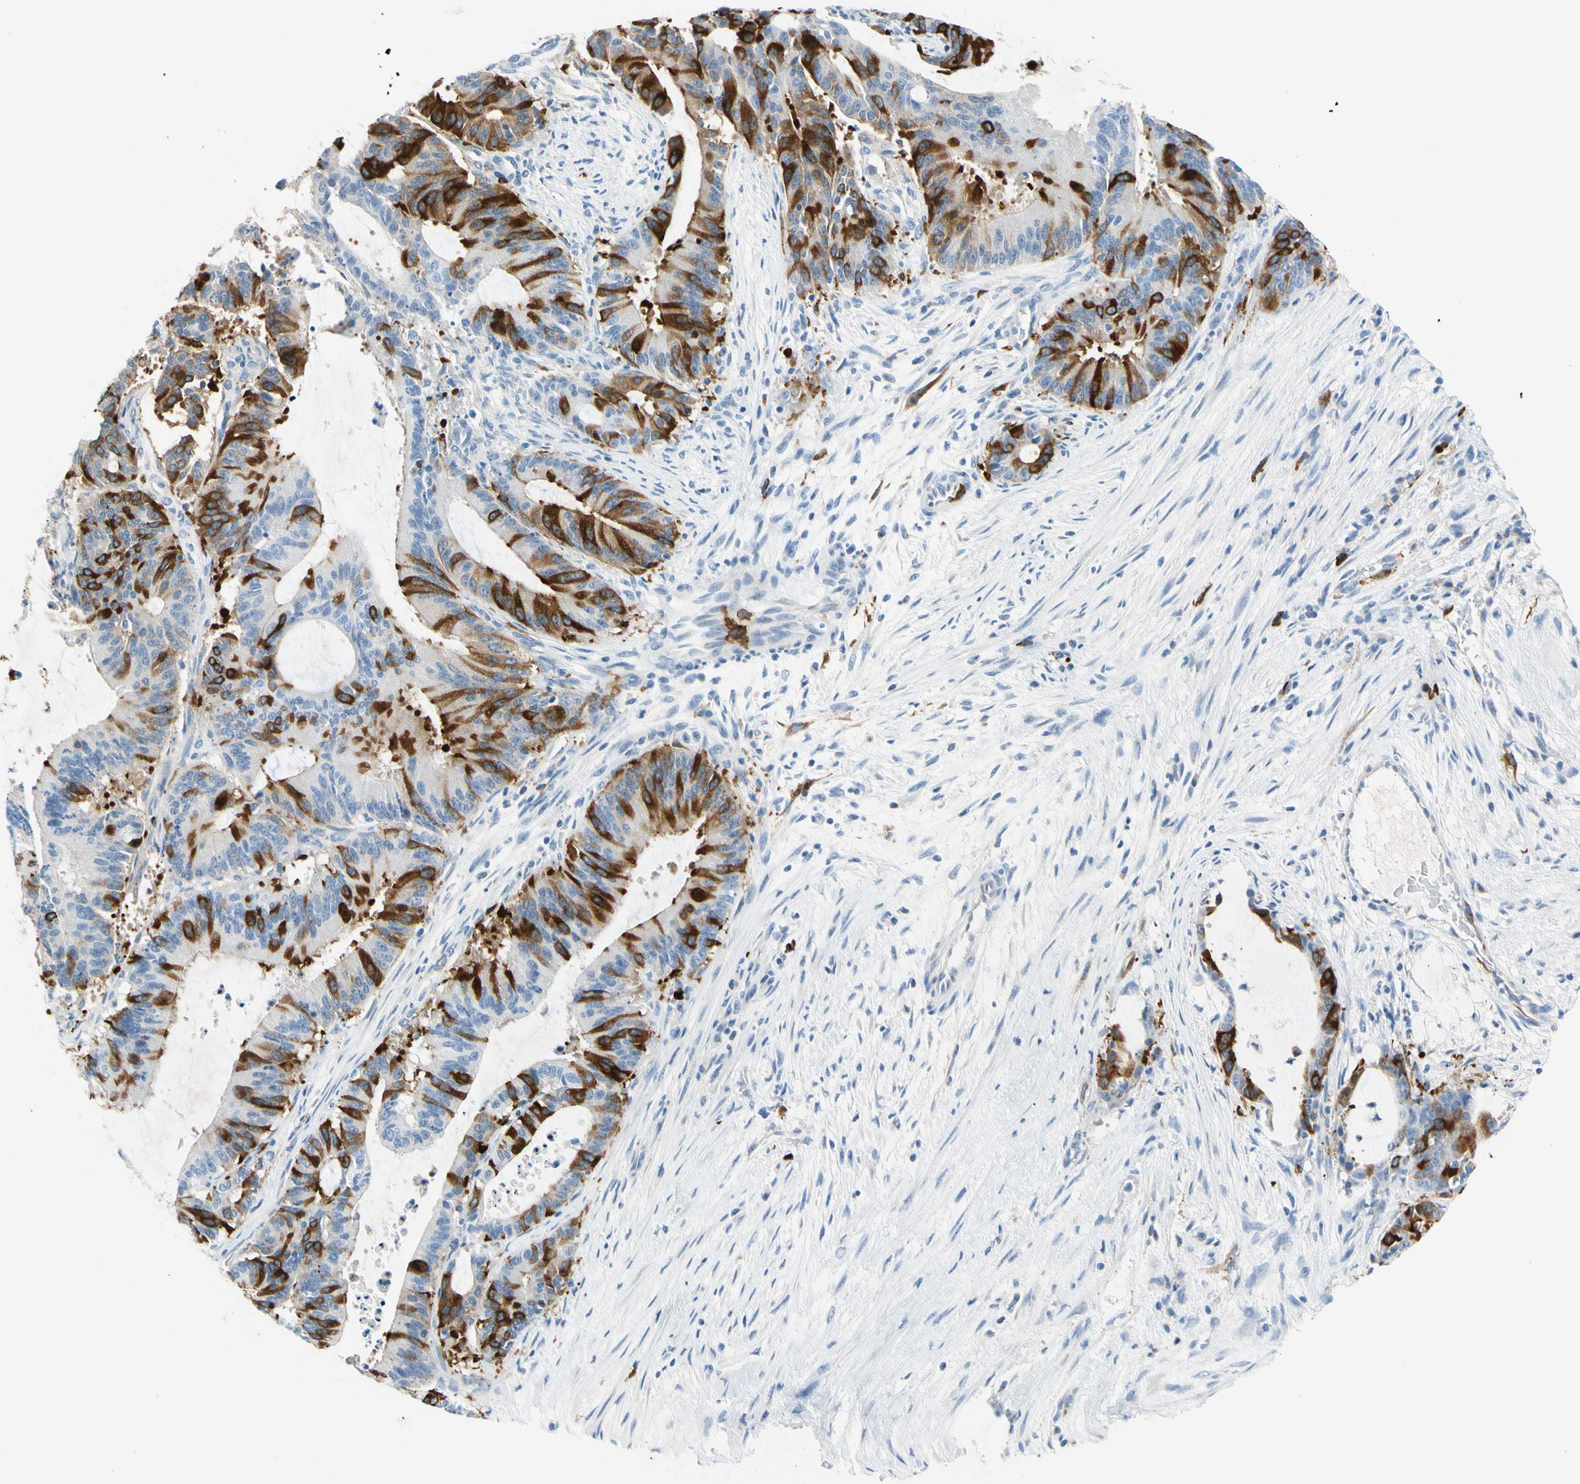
{"staining": {"intensity": "strong", "quantity": "25%-75%", "location": "cytoplasmic/membranous"}, "tissue": "liver cancer", "cell_type": "Tumor cells", "image_type": "cancer", "snomed": [{"axis": "morphology", "description": "Cholangiocarcinoma"}, {"axis": "topography", "description": "Liver"}], "caption": "Human liver cancer stained with a protein marker exhibits strong staining in tumor cells.", "gene": "TACC3", "patient": {"sex": "female", "age": 73}}